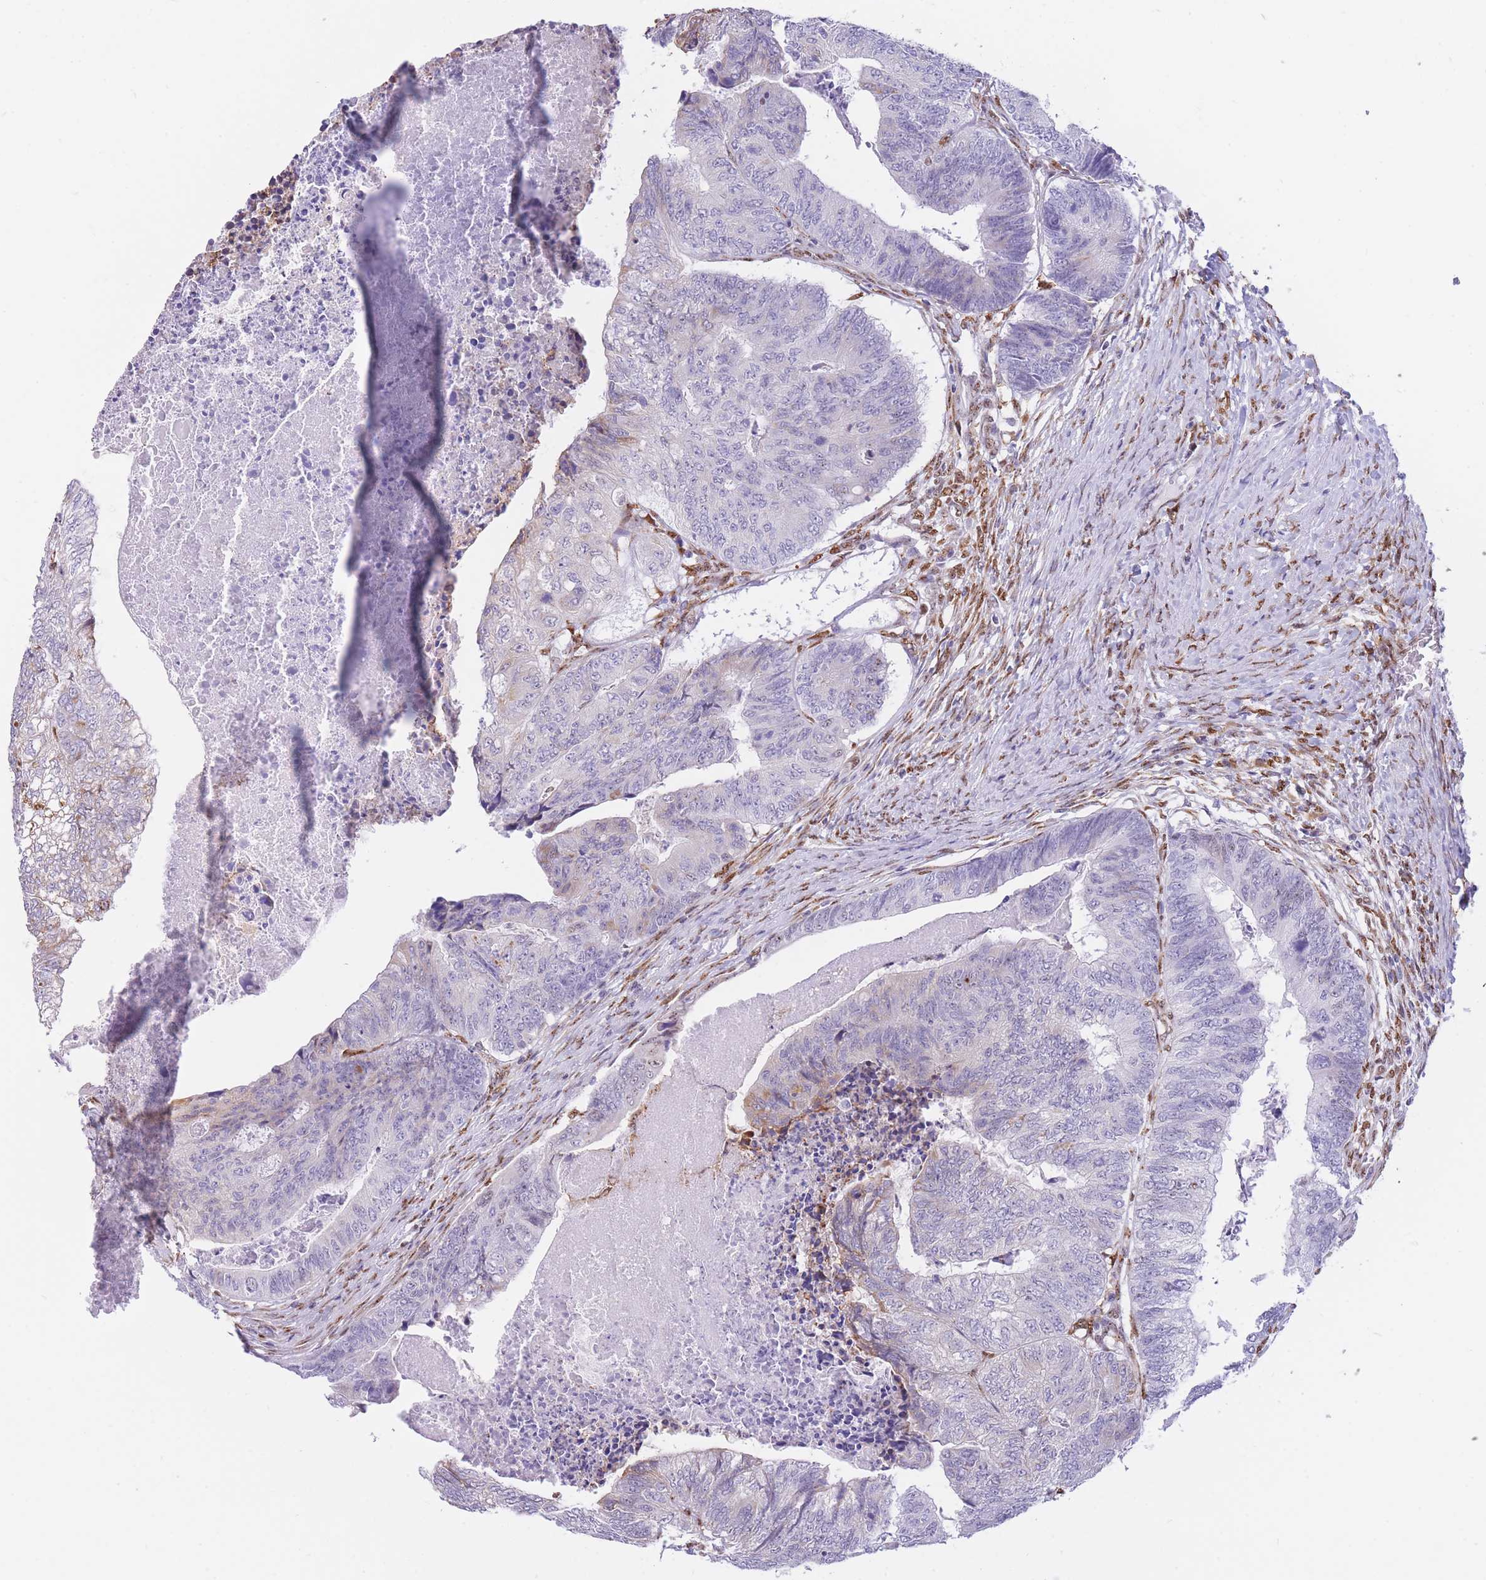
{"staining": {"intensity": "moderate", "quantity": "<25%", "location": "cytoplasmic/membranous"}, "tissue": "colorectal cancer", "cell_type": "Tumor cells", "image_type": "cancer", "snomed": [{"axis": "morphology", "description": "Adenocarcinoma, NOS"}, {"axis": "topography", "description": "Colon"}], "caption": "Colorectal cancer stained for a protein (brown) exhibits moderate cytoplasmic/membranous positive positivity in about <25% of tumor cells.", "gene": "FAM153A", "patient": {"sex": "female", "age": 67}}